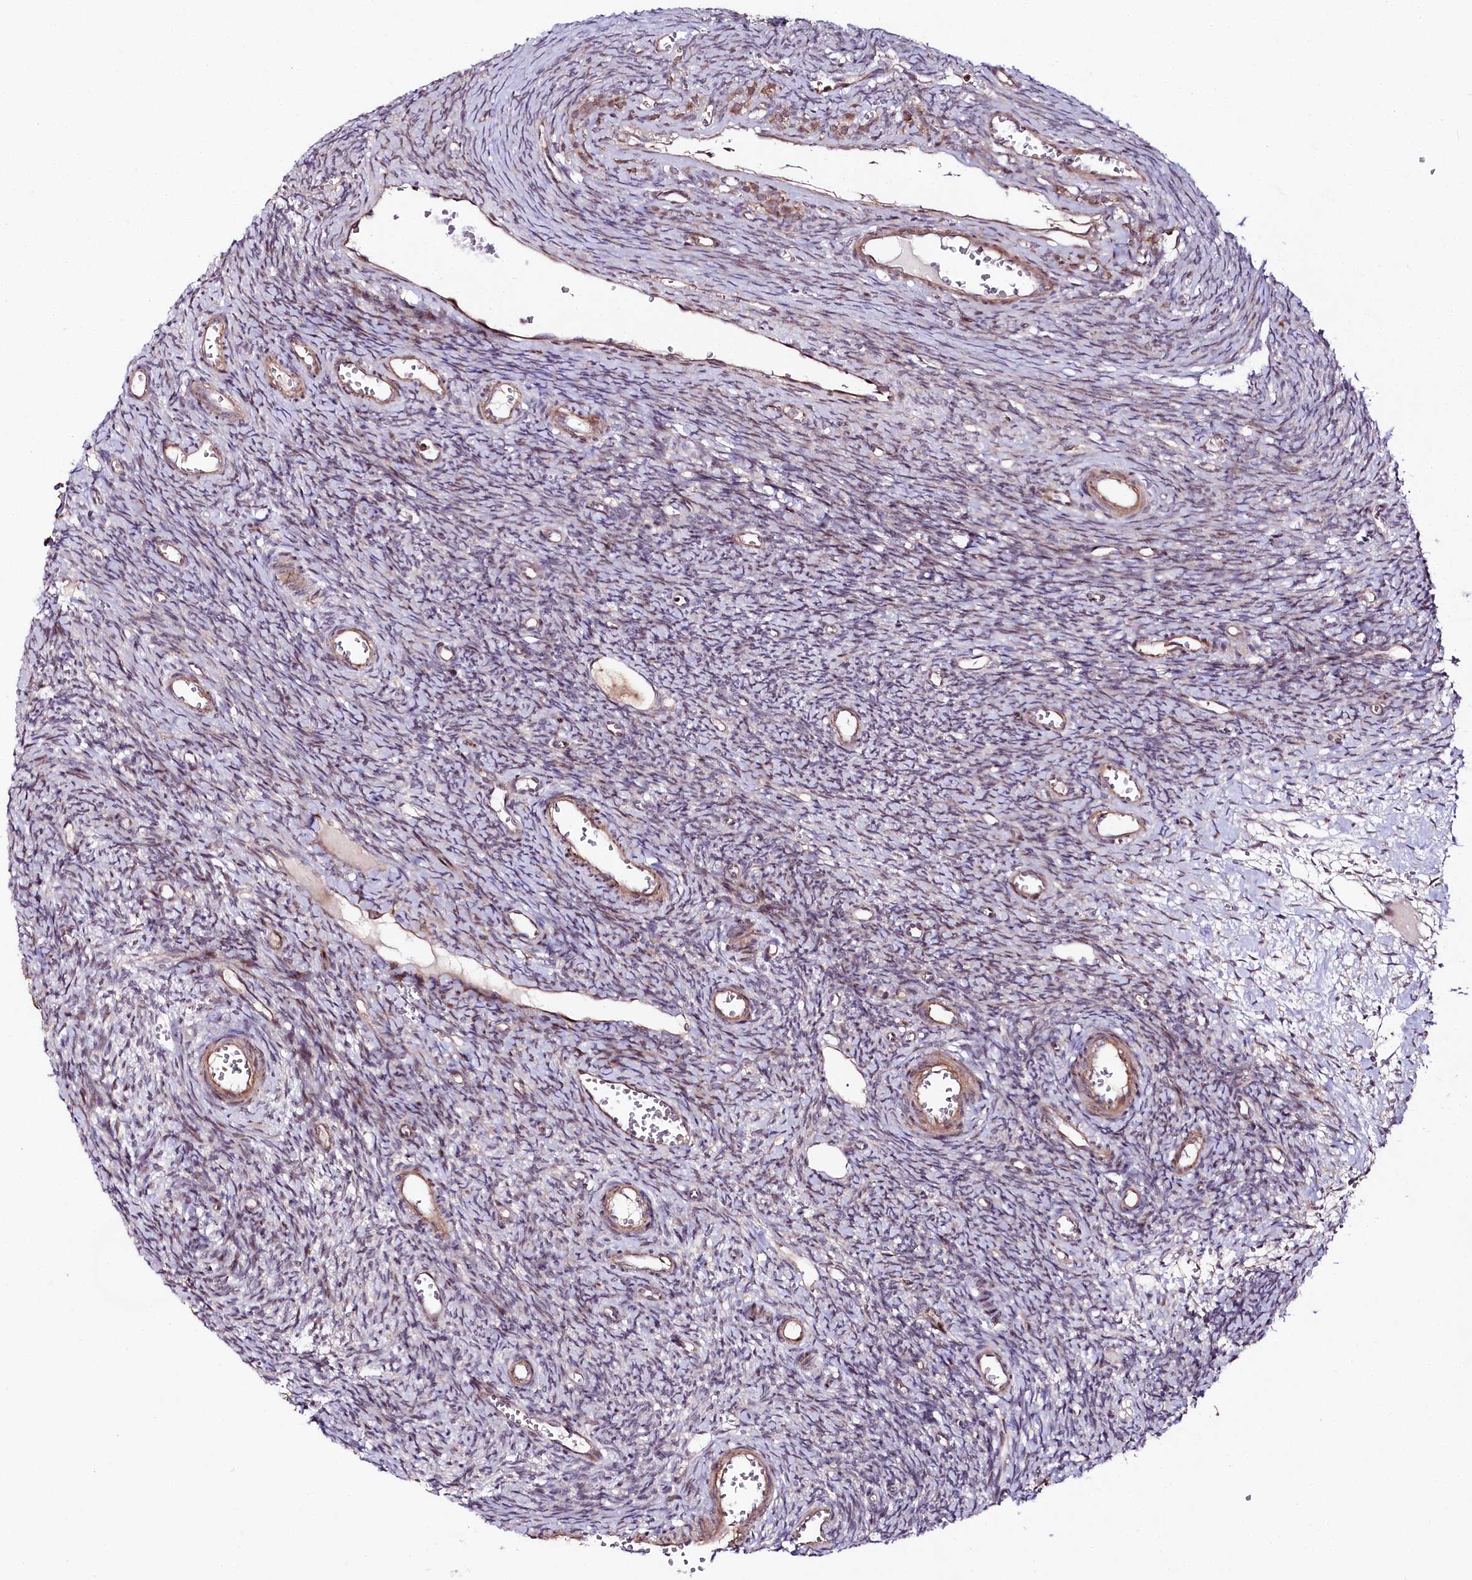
{"staining": {"intensity": "weak", "quantity": ">75%", "location": "cytoplasmic/membranous"}, "tissue": "ovary", "cell_type": "Follicle cells", "image_type": "normal", "snomed": [{"axis": "morphology", "description": "Normal tissue, NOS"}, {"axis": "topography", "description": "Ovary"}], "caption": "Protein staining of benign ovary displays weak cytoplasmic/membranous positivity in approximately >75% of follicle cells.", "gene": "PHLDB1", "patient": {"sex": "female", "age": 39}}